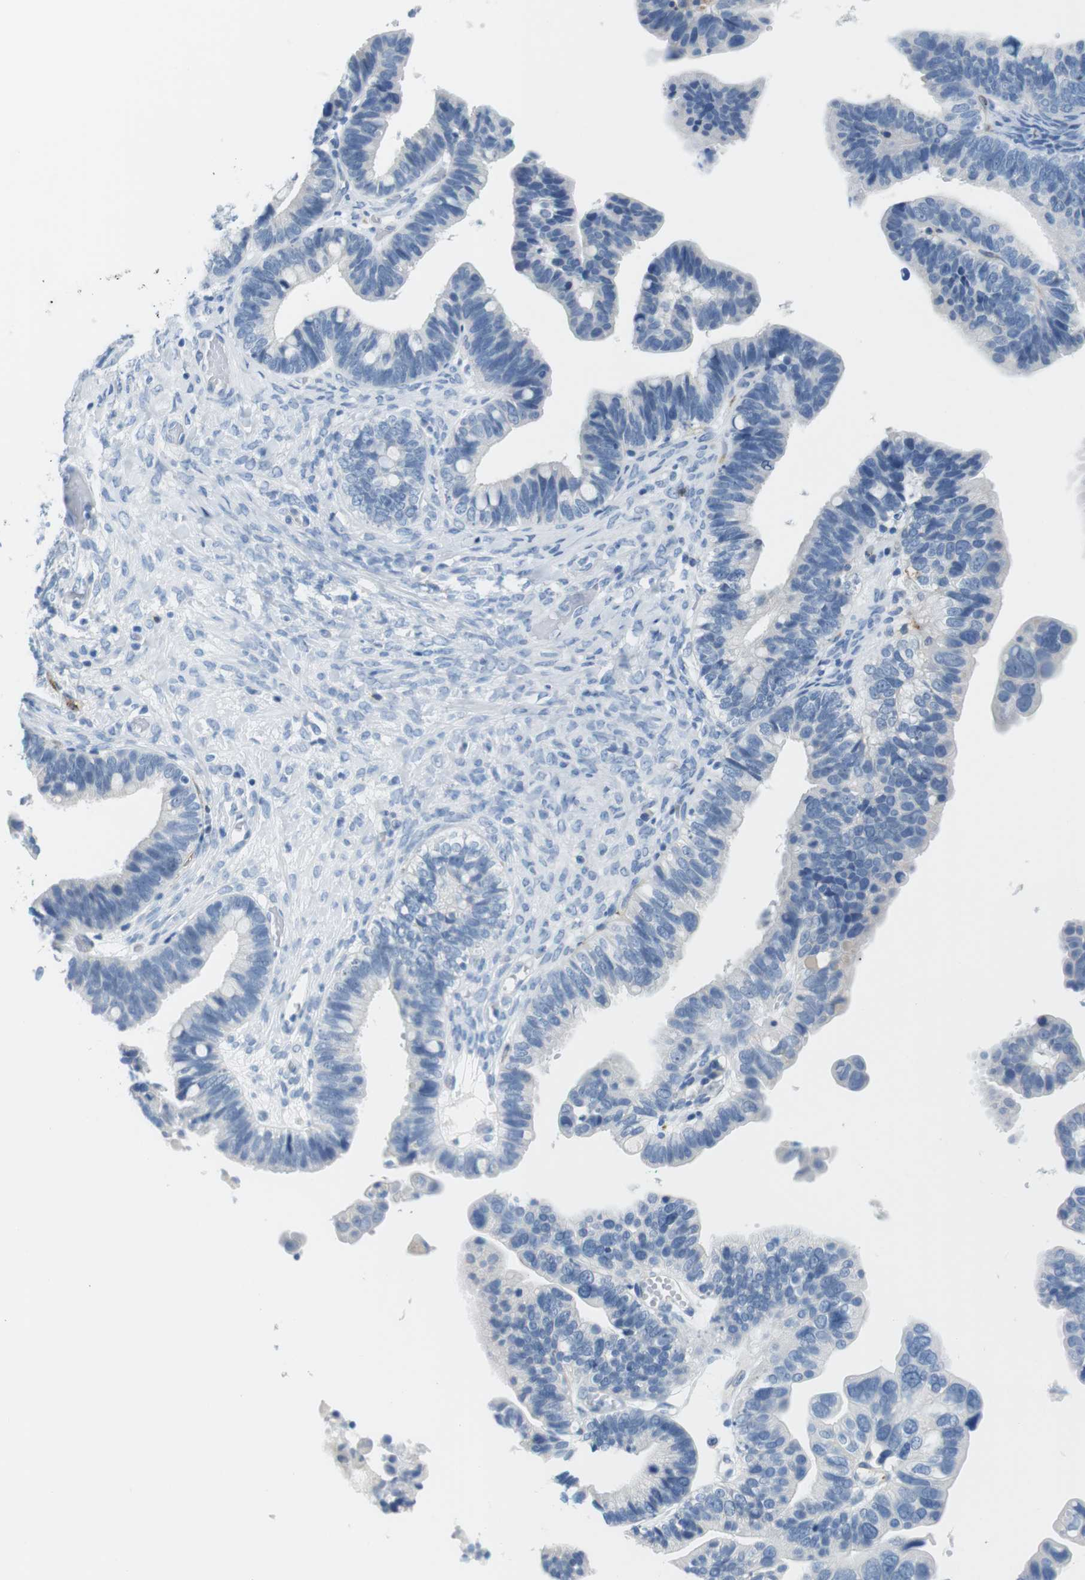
{"staining": {"intensity": "negative", "quantity": "none", "location": "none"}, "tissue": "ovarian cancer", "cell_type": "Tumor cells", "image_type": "cancer", "snomed": [{"axis": "morphology", "description": "Cystadenocarcinoma, serous, NOS"}, {"axis": "topography", "description": "Ovary"}], "caption": "Ovarian serous cystadenocarcinoma was stained to show a protein in brown. There is no significant expression in tumor cells. (Brightfield microscopy of DAB immunohistochemistry at high magnification).", "gene": "TNFRSF4", "patient": {"sex": "female", "age": 56}}